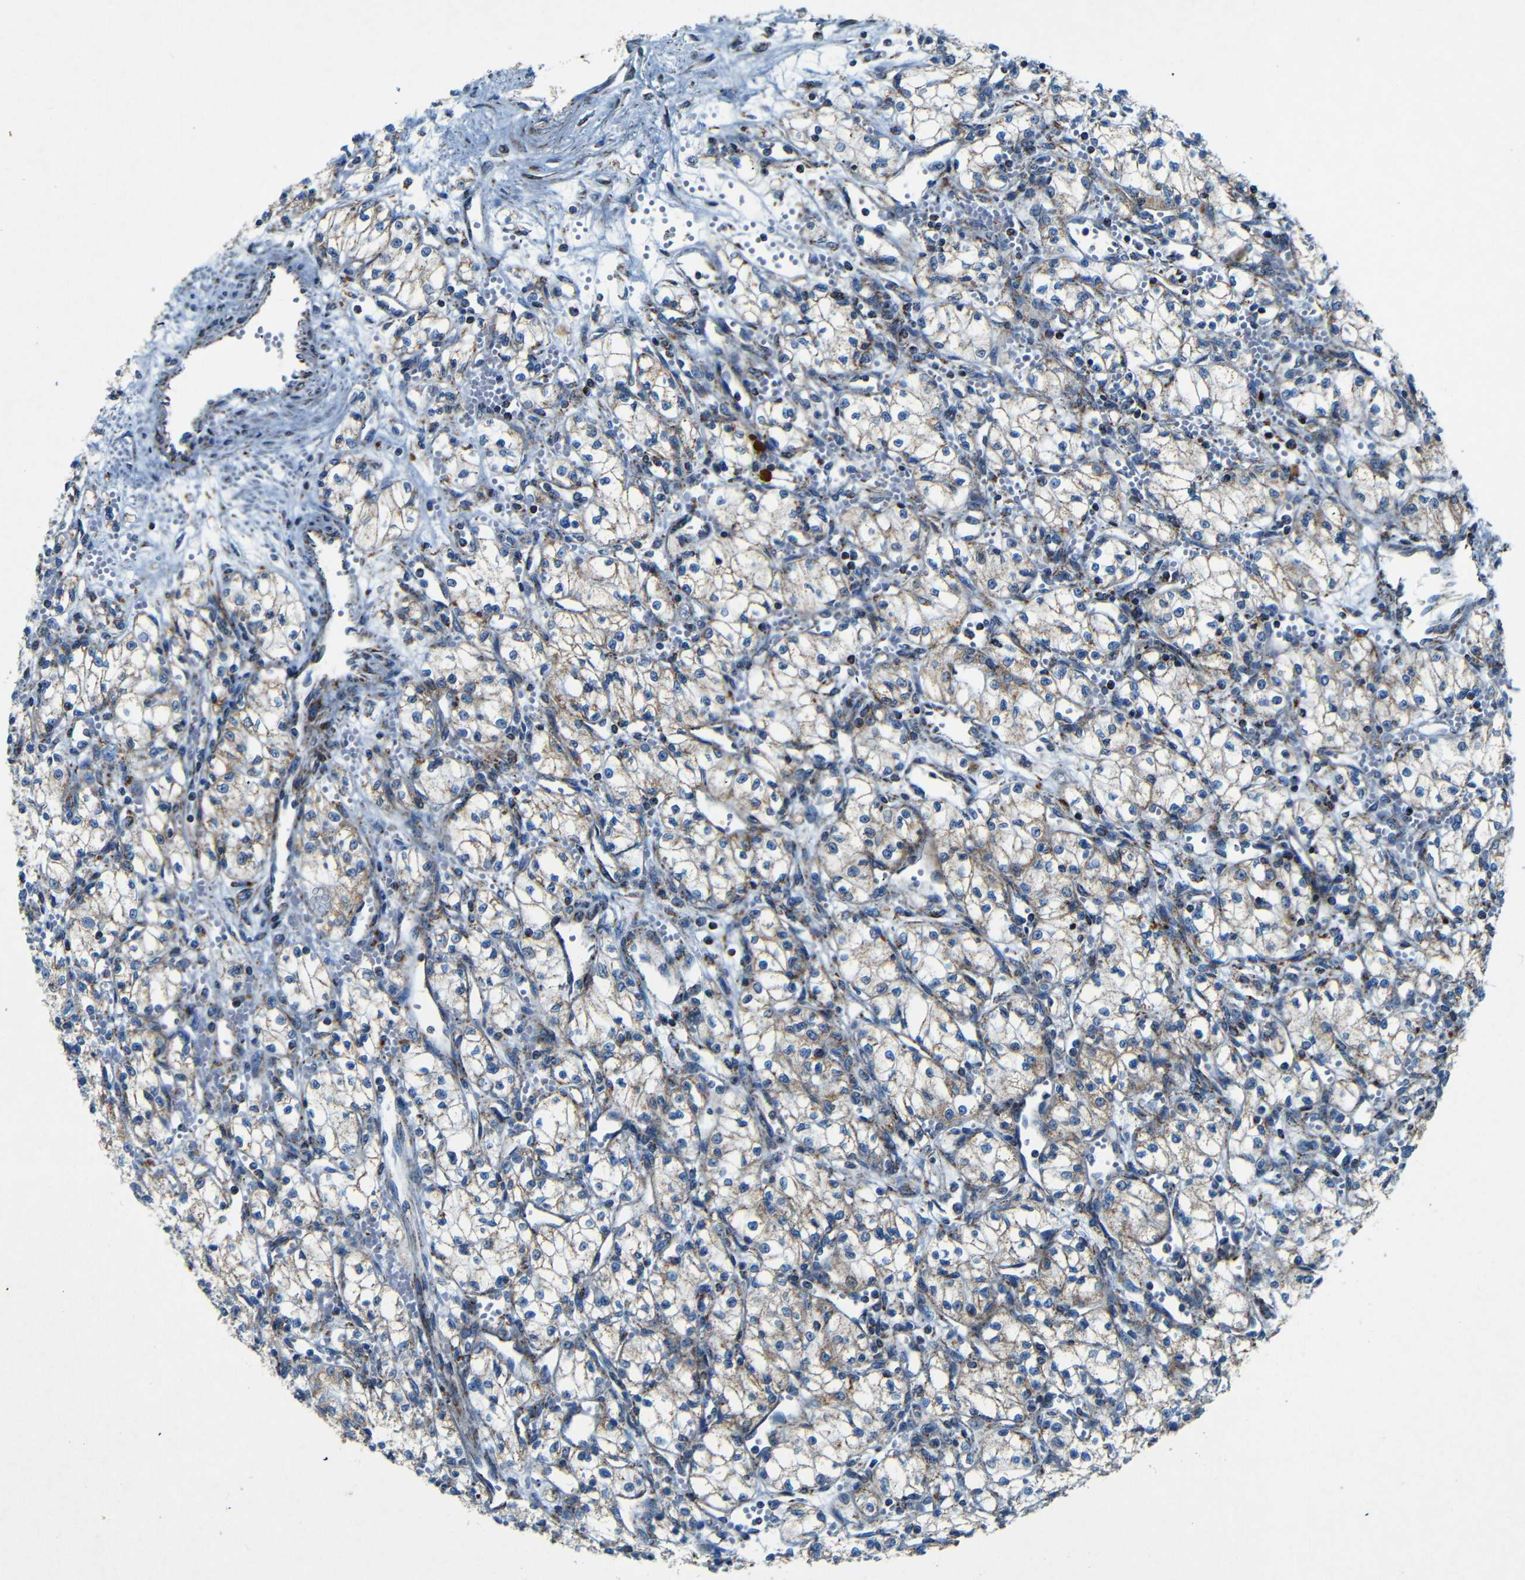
{"staining": {"intensity": "weak", "quantity": ">75%", "location": "cytoplasmic/membranous"}, "tissue": "renal cancer", "cell_type": "Tumor cells", "image_type": "cancer", "snomed": [{"axis": "morphology", "description": "Normal tissue, NOS"}, {"axis": "morphology", "description": "Adenocarcinoma, NOS"}, {"axis": "topography", "description": "Kidney"}], "caption": "Renal cancer stained for a protein (brown) demonstrates weak cytoplasmic/membranous positive expression in about >75% of tumor cells.", "gene": "WSCD2", "patient": {"sex": "male", "age": 59}}